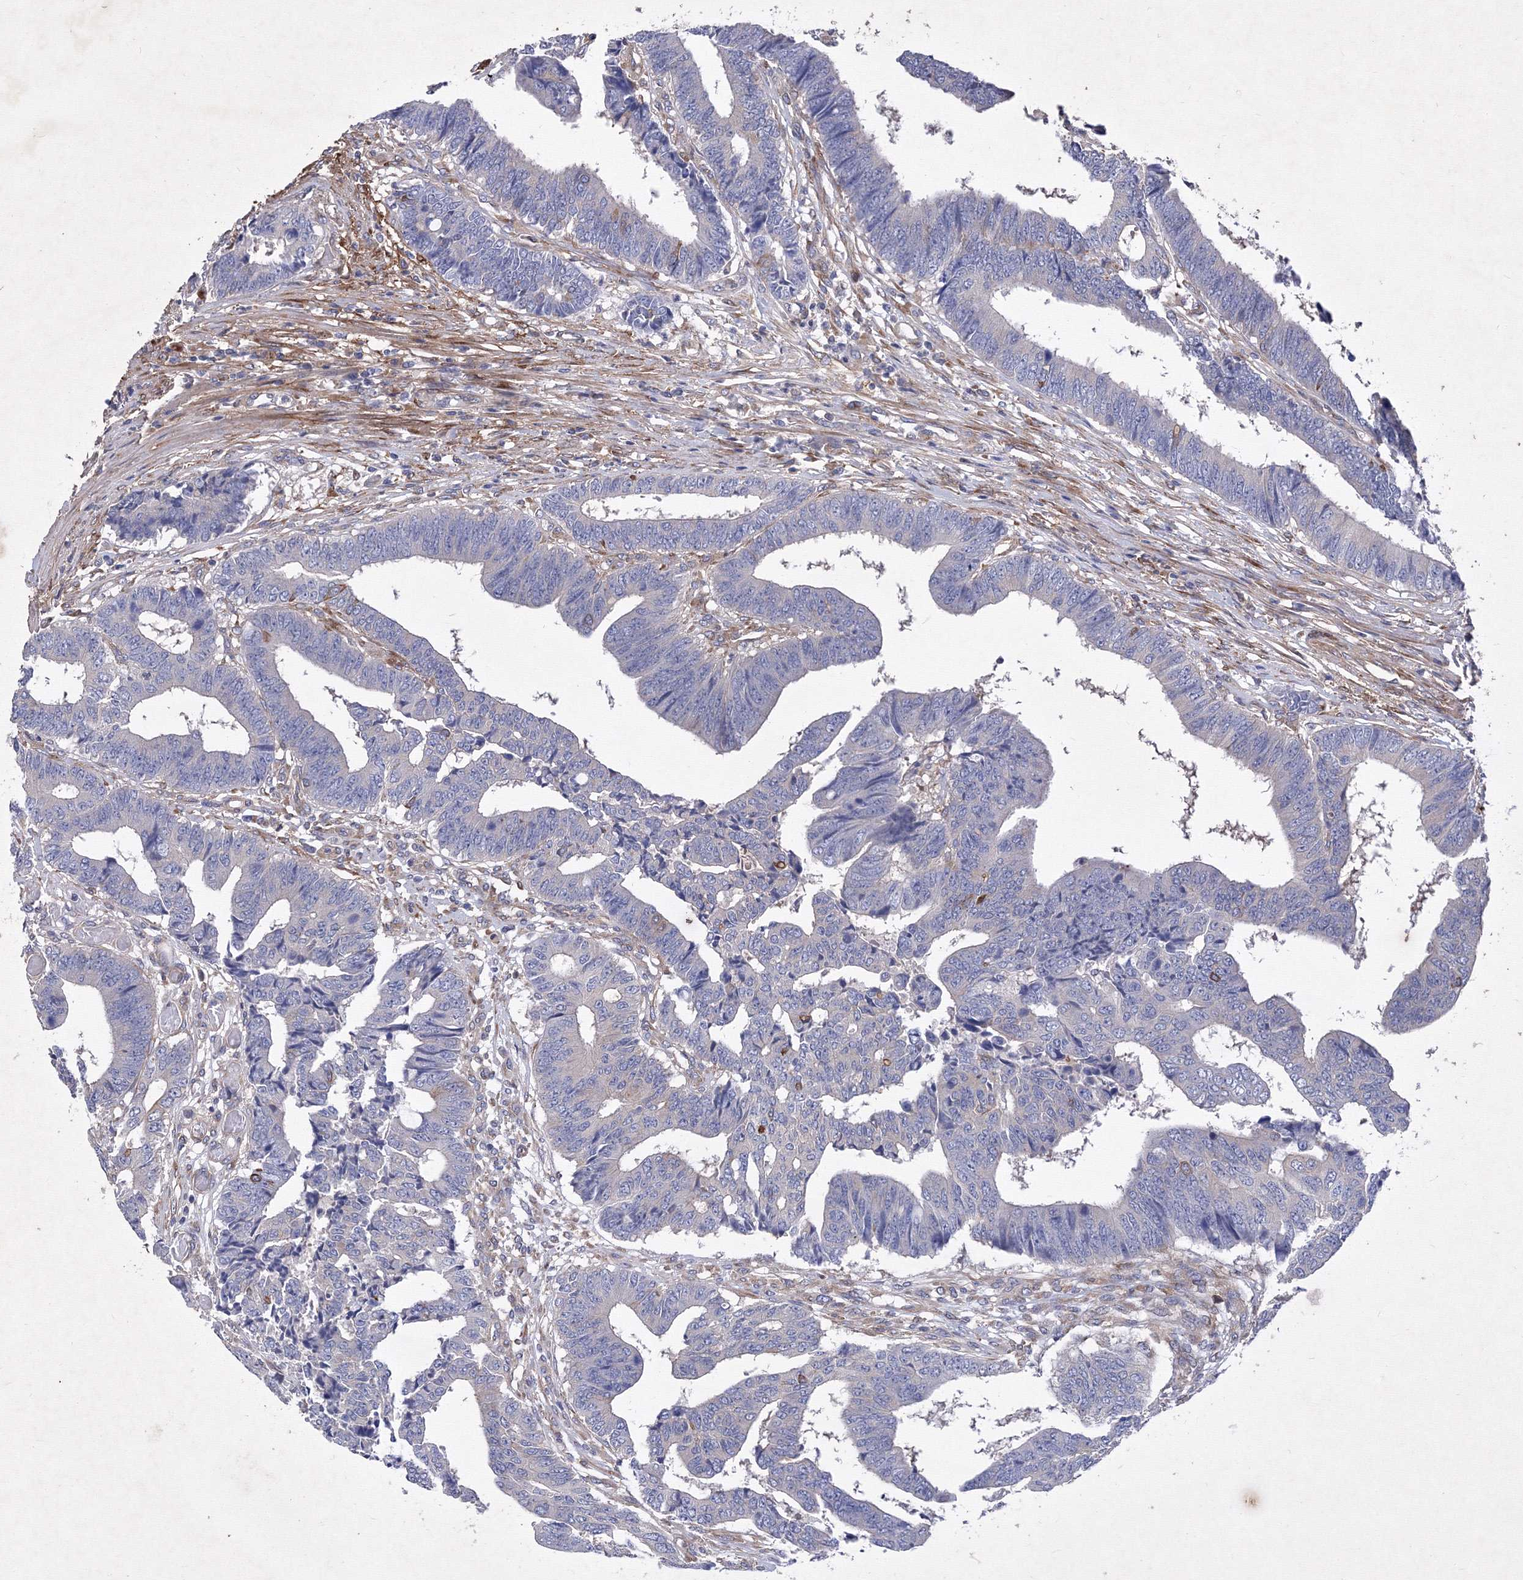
{"staining": {"intensity": "negative", "quantity": "none", "location": "none"}, "tissue": "colorectal cancer", "cell_type": "Tumor cells", "image_type": "cancer", "snomed": [{"axis": "morphology", "description": "Adenocarcinoma, NOS"}, {"axis": "topography", "description": "Rectum"}], "caption": "DAB (3,3'-diaminobenzidine) immunohistochemical staining of human adenocarcinoma (colorectal) displays no significant positivity in tumor cells.", "gene": "SNX18", "patient": {"sex": "male", "age": 84}}